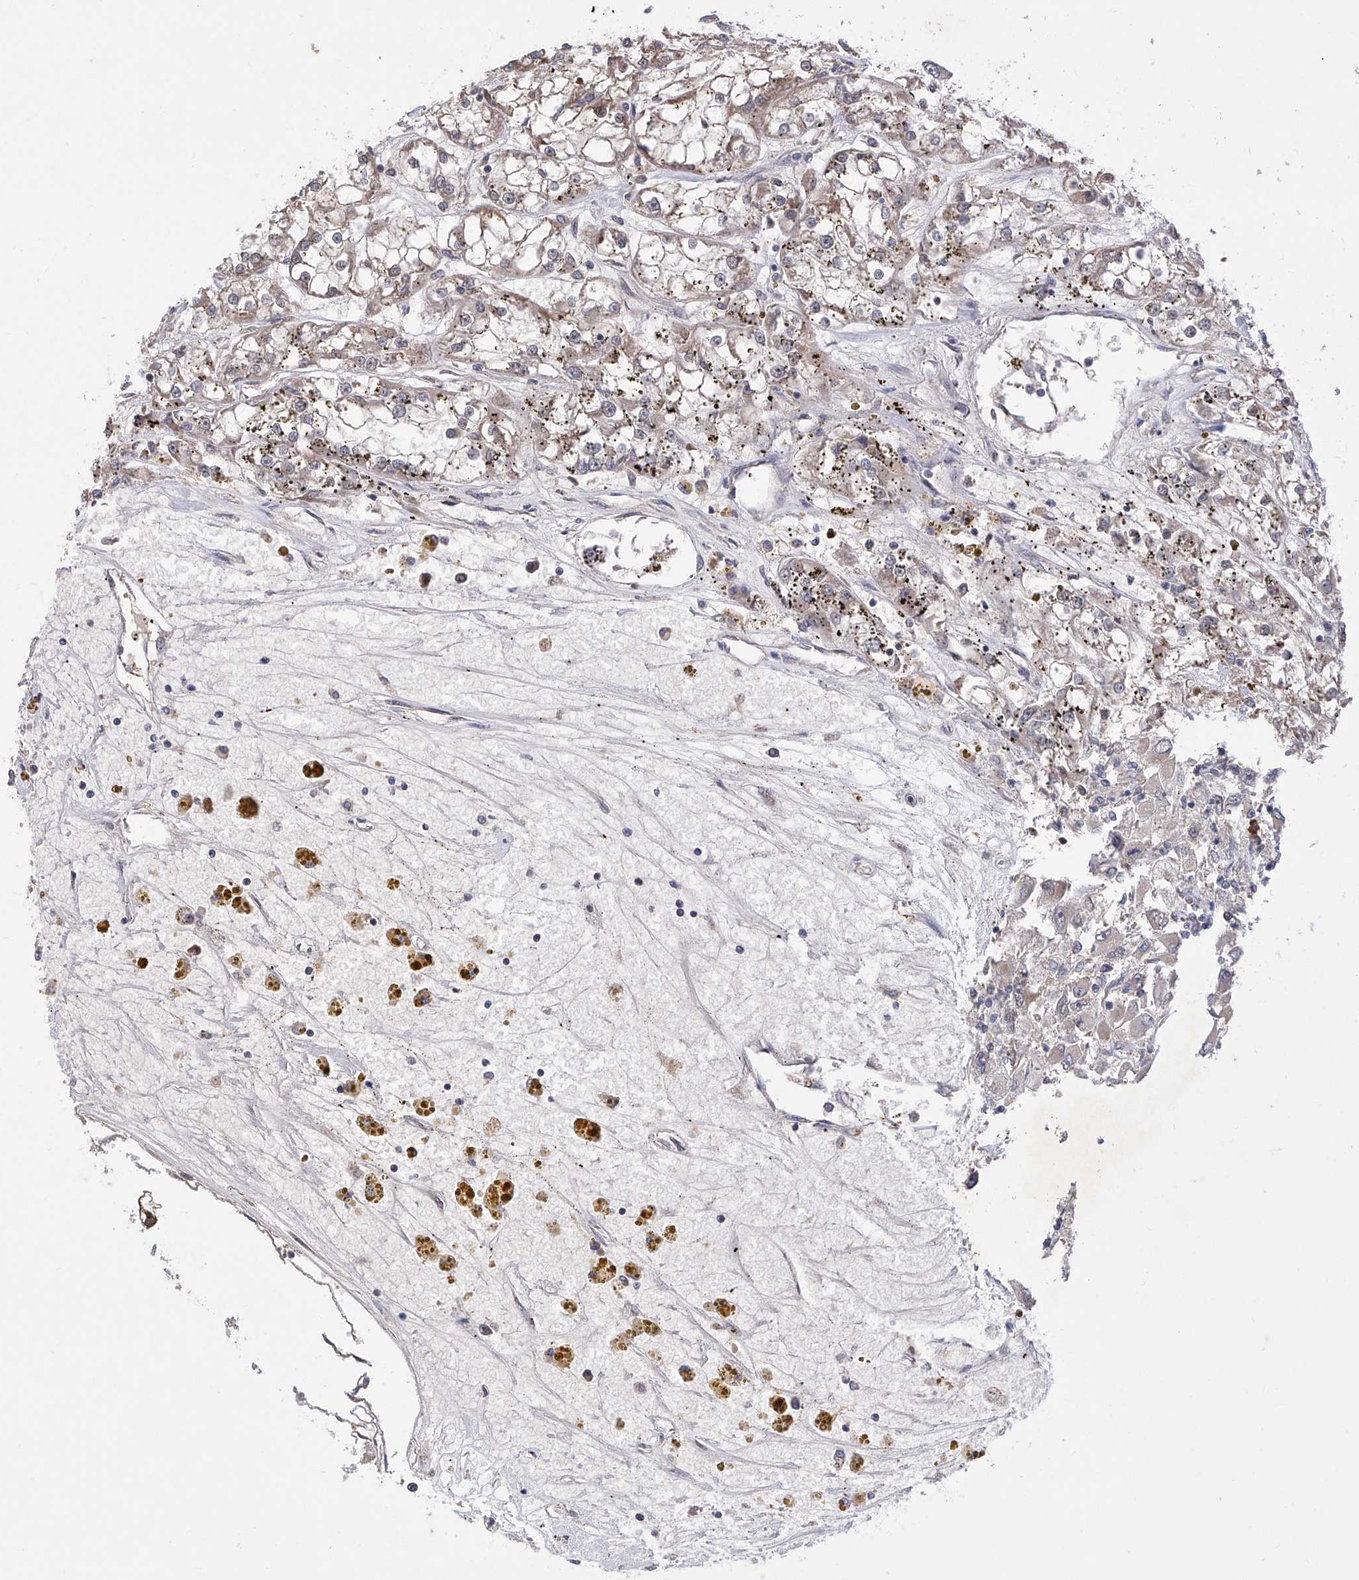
{"staining": {"intensity": "weak", "quantity": ">75%", "location": "cytoplasmic/membranous"}, "tissue": "renal cancer", "cell_type": "Tumor cells", "image_type": "cancer", "snomed": [{"axis": "morphology", "description": "Adenocarcinoma, NOS"}, {"axis": "topography", "description": "Kidney"}], "caption": "IHC of human renal adenocarcinoma demonstrates low levels of weak cytoplasmic/membranous expression in approximately >75% of tumor cells.", "gene": "USP45", "patient": {"sex": "female", "age": 52}}